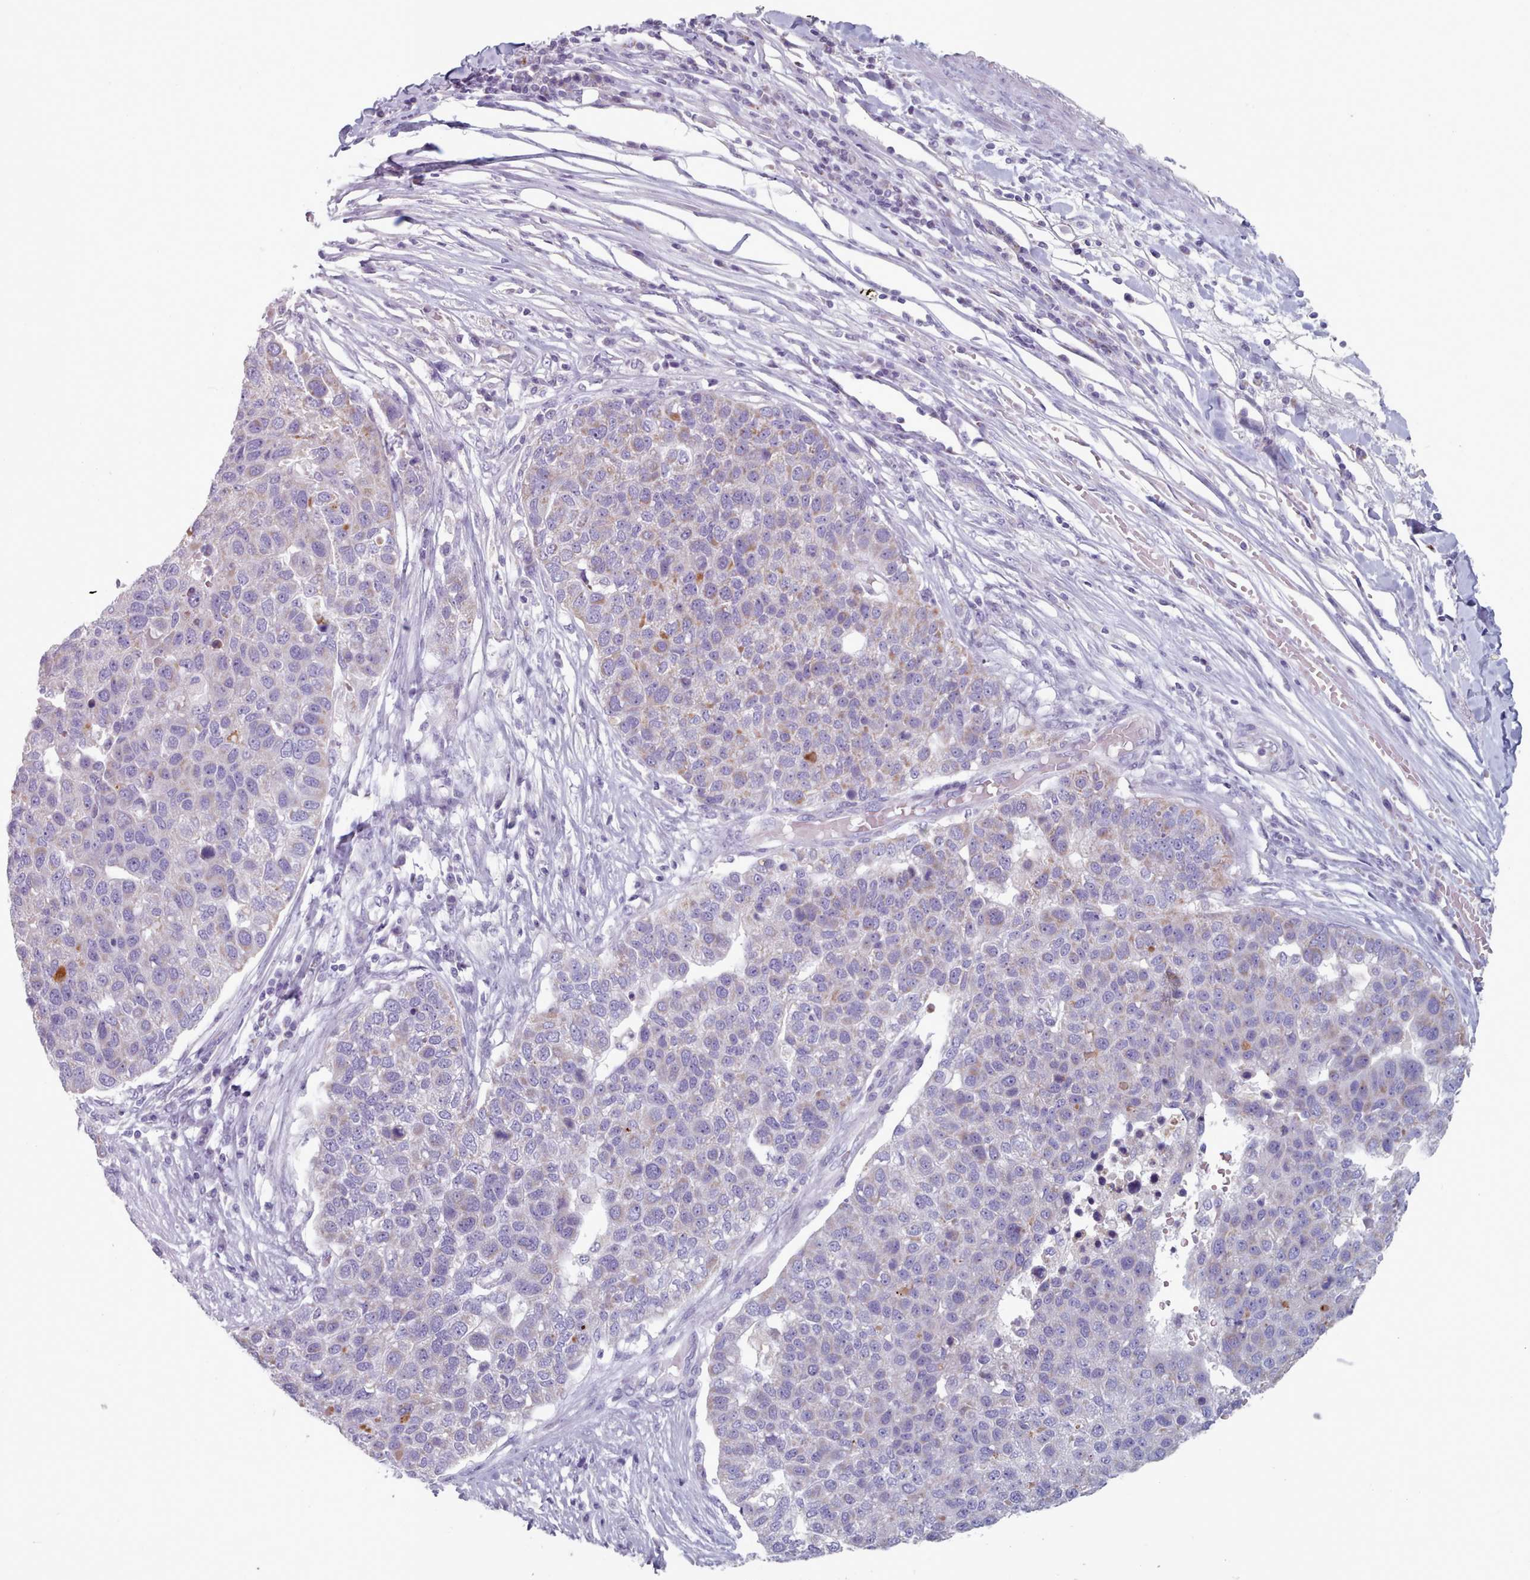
{"staining": {"intensity": "negative", "quantity": "none", "location": "none"}, "tissue": "pancreatic cancer", "cell_type": "Tumor cells", "image_type": "cancer", "snomed": [{"axis": "morphology", "description": "Adenocarcinoma, NOS"}, {"axis": "topography", "description": "Pancreas"}], "caption": "Tumor cells are negative for protein expression in human pancreatic cancer (adenocarcinoma).", "gene": "HAO1", "patient": {"sex": "female", "age": 61}}